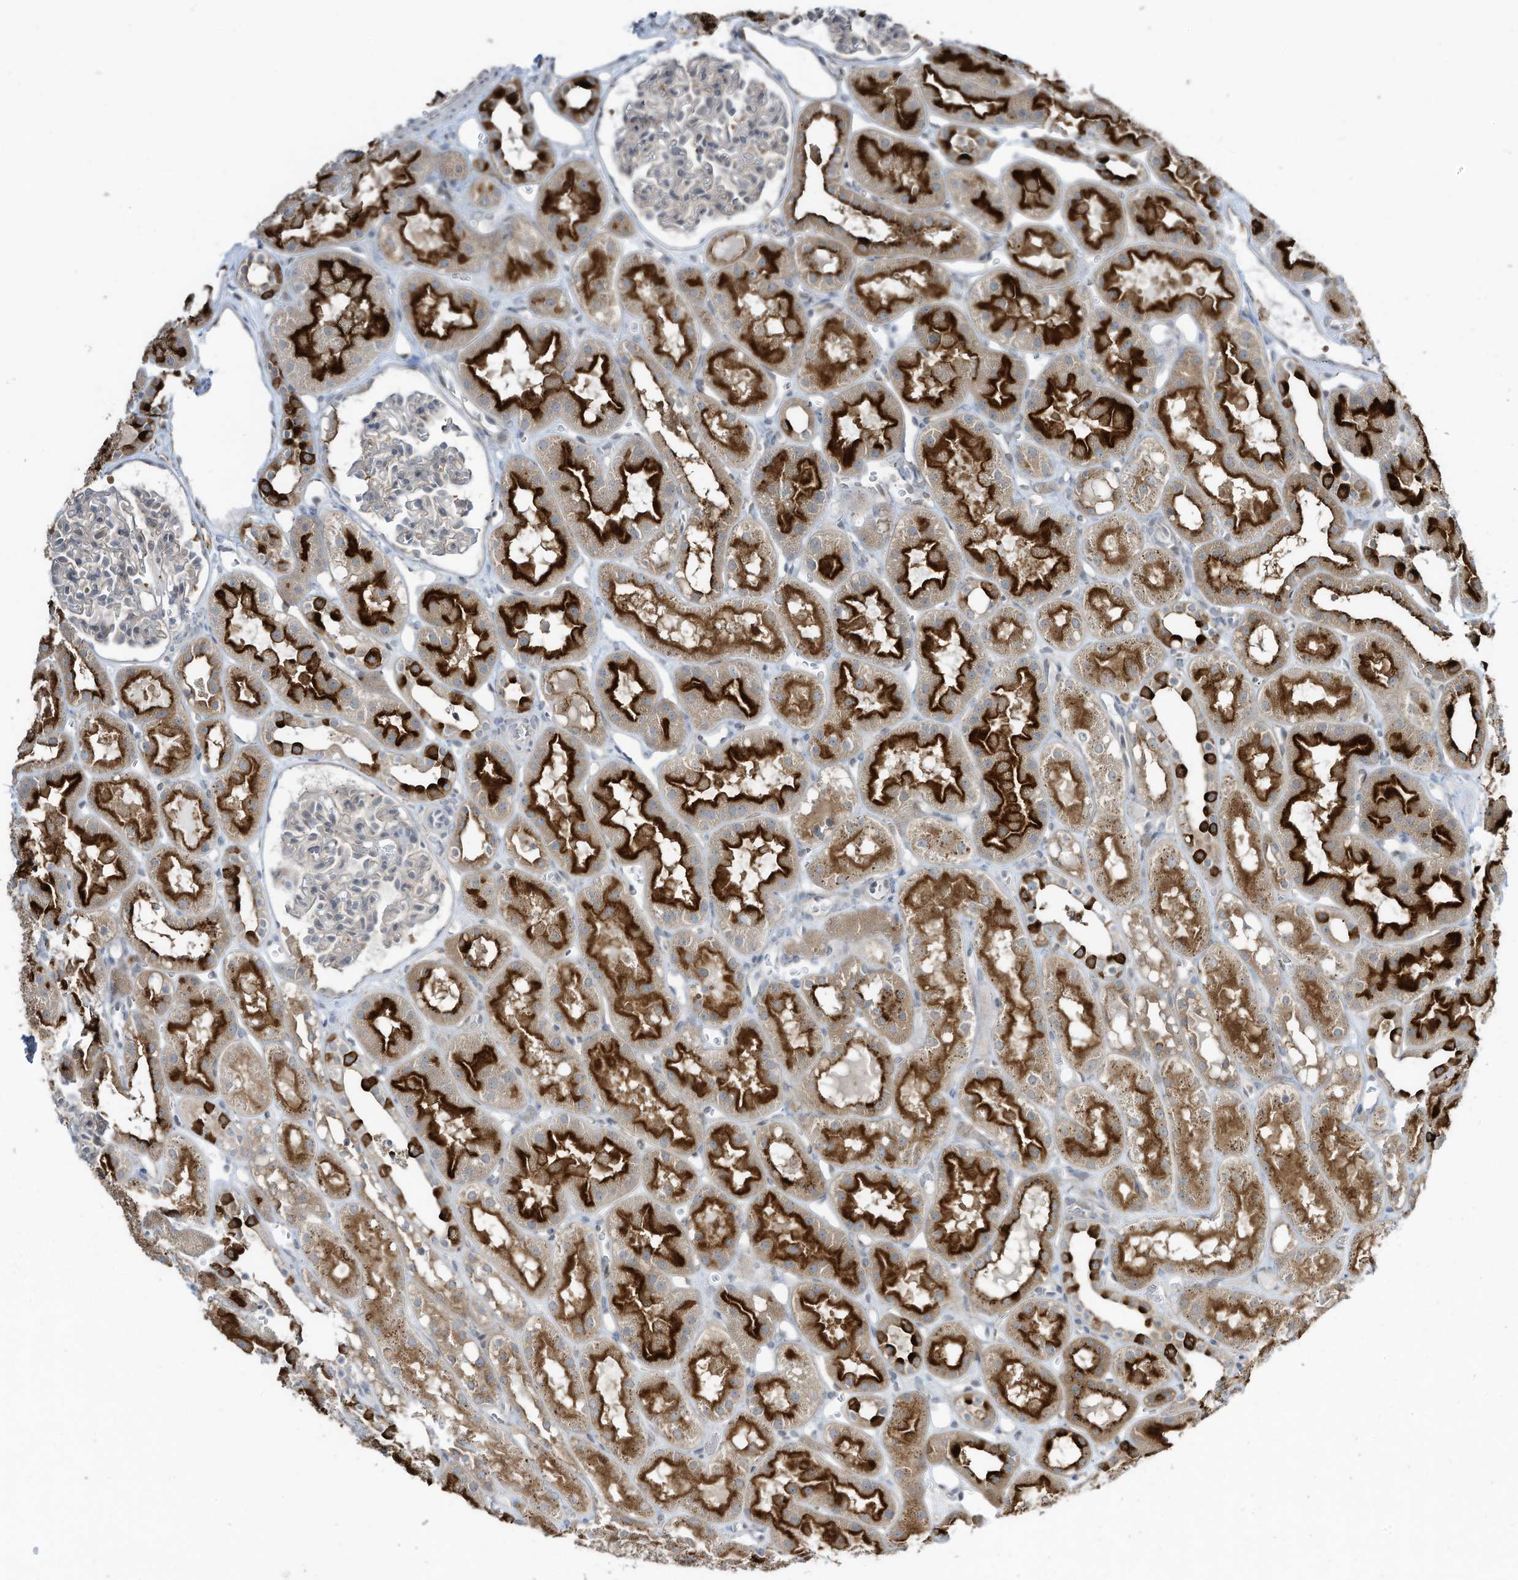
{"staining": {"intensity": "negative", "quantity": "none", "location": "none"}, "tissue": "kidney", "cell_type": "Cells in glomeruli", "image_type": "normal", "snomed": [{"axis": "morphology", "description": "Normal tissue, NOS"}, {"axis": "topography", "description": "Kidney"}], "caption": "The histopathology image exhibits no significant positivity in cells in glomeruli of kidney. The staining is performed using DAB (3,3'-diaminobenzidine) brown chromogen with nuclei counter-stained in using hematoxylin.", "gene": "DZIP3", "patient": {"sex": "male", "age": 16}}